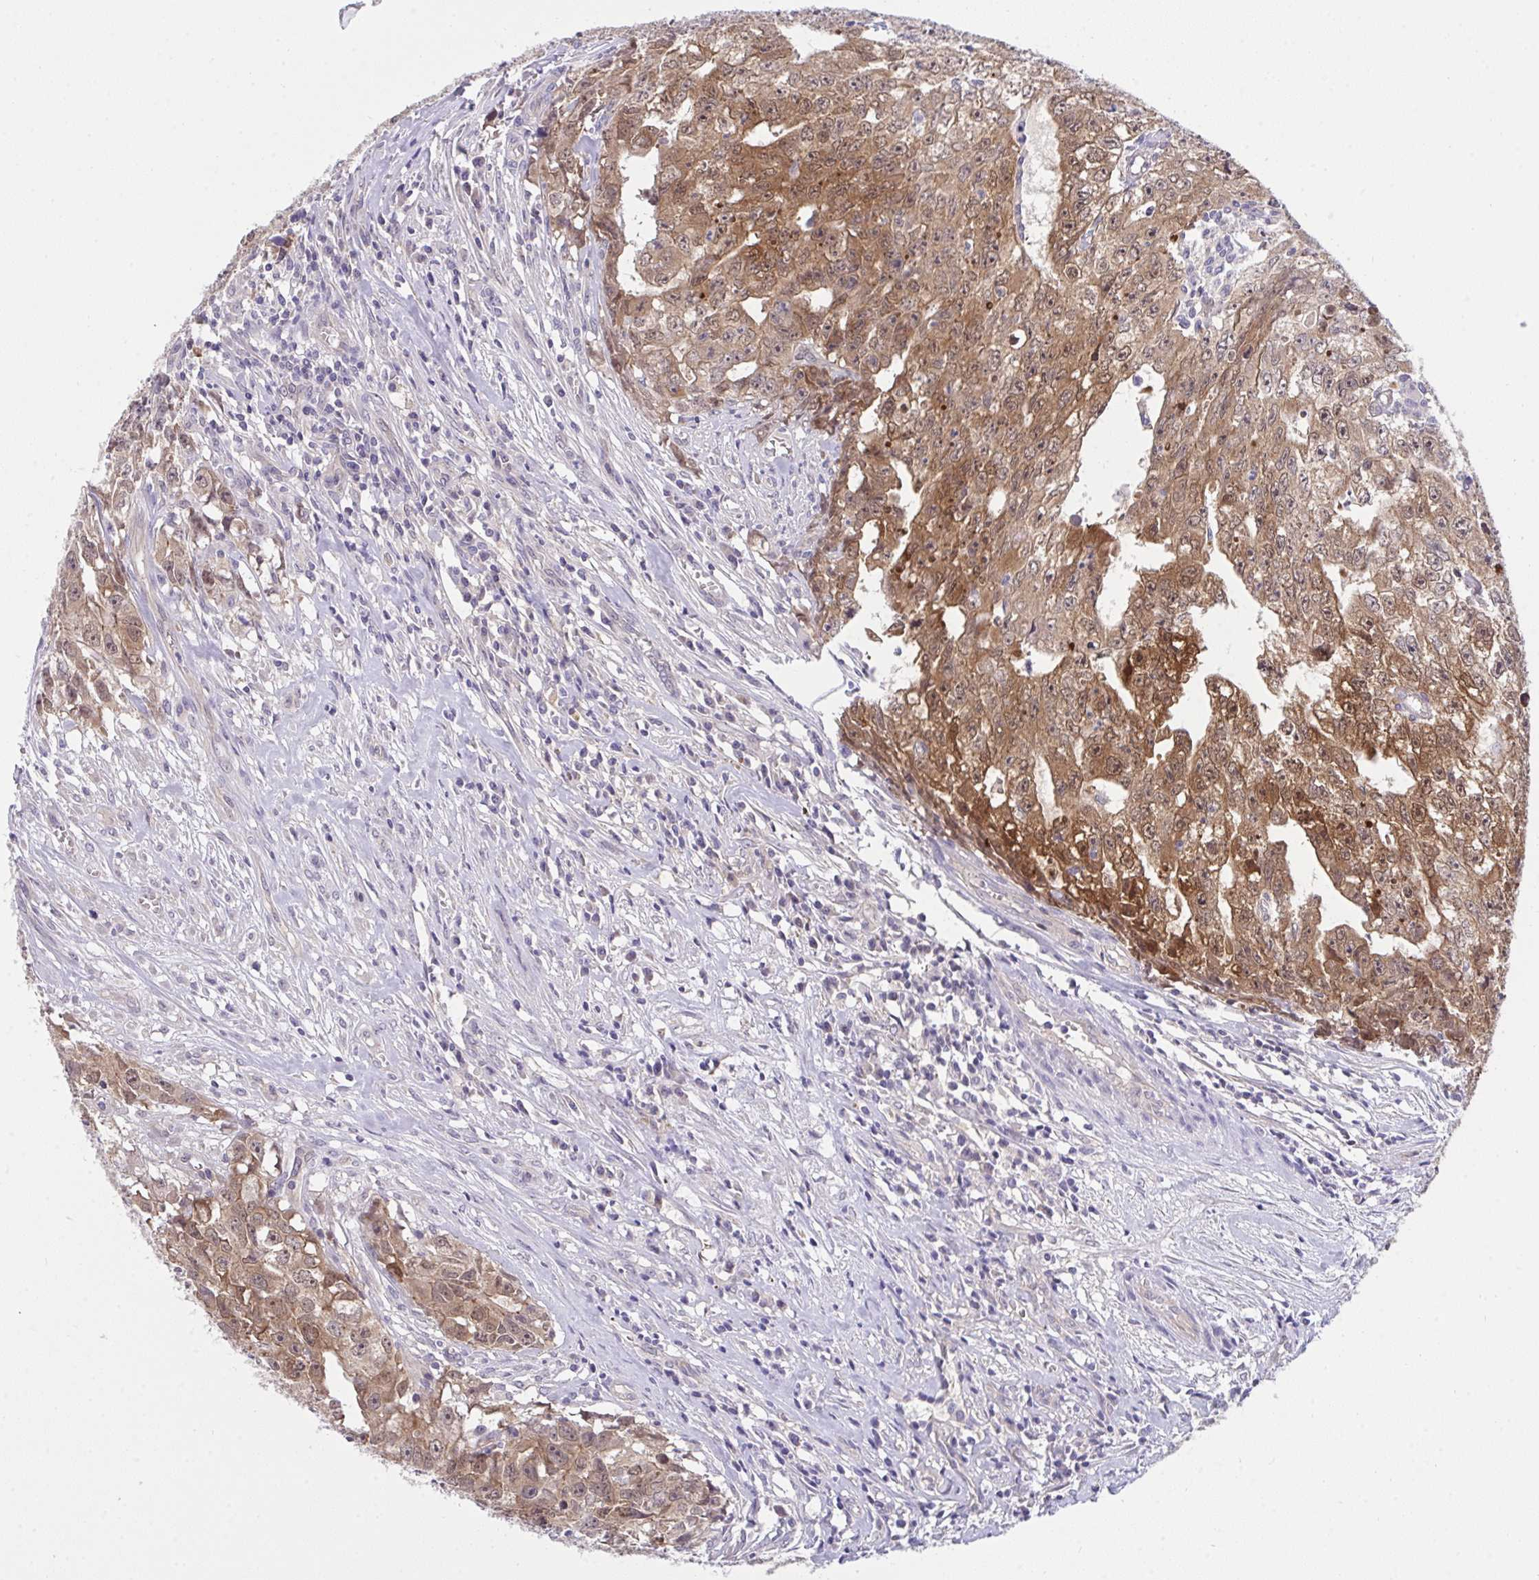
{"staining": {"intensity": "moderate", "quantity": ">75%", "location": "cytoplasmic/membranous"}, "tissue": "testis cancer", "cell_type": "Tumor cells", "image_type": "cancer", "snomed": [{"axis": "morphology", "description": "Carcinoma, Embryonal, NOS"}, {"axis": "morphology", "description": "Teratoma, malignant, NOS"}, {"axis": "topography", "description": "Testis"}], "caption": "This is an image of immunohistochemistry (IHC) staining of malignant teratoma (testis), which shows moderate positivity in the cytoplasmic/membranous of tumor cells.", "gene": "HOXD12", "patient": {"sex": "male", "age": 24}}